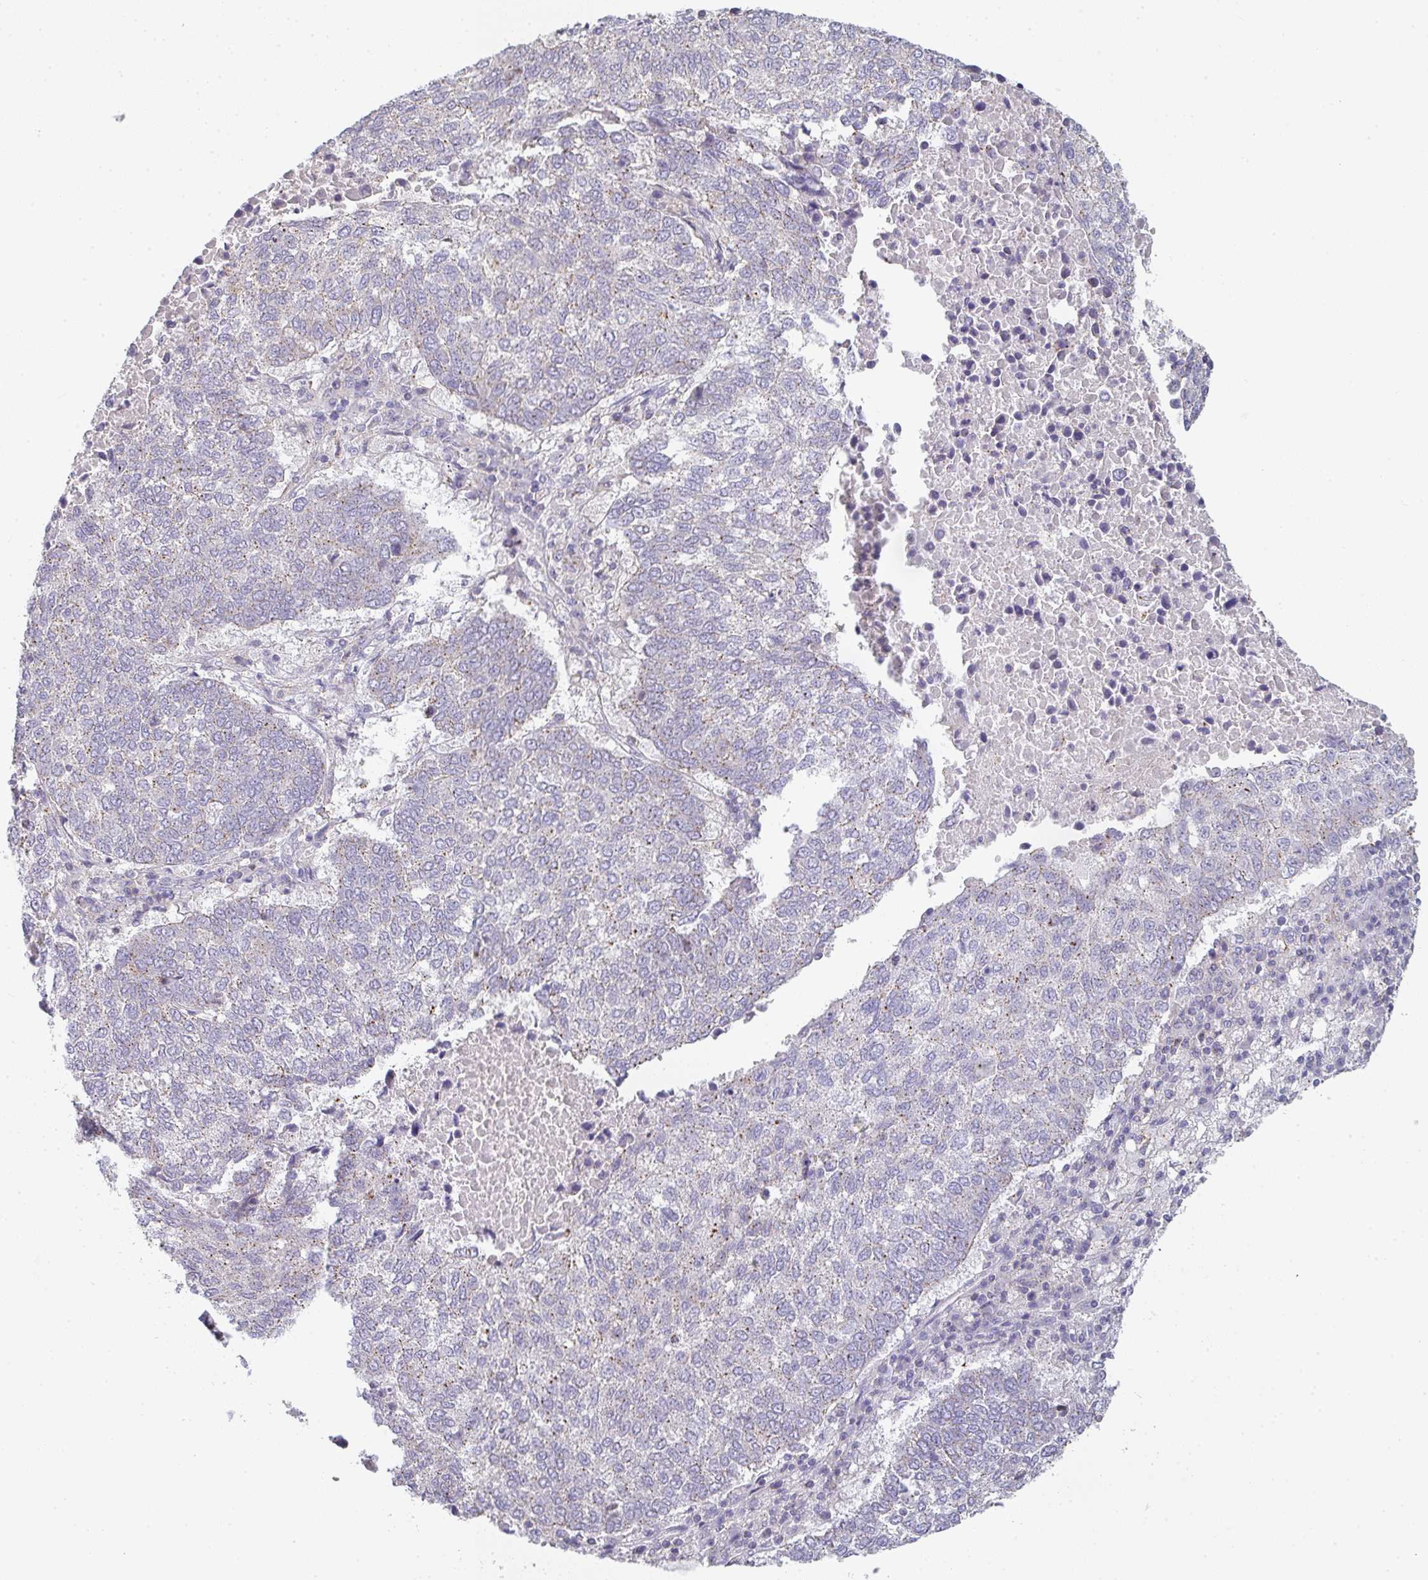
{"staining": {"intensity": "weak", "quantity": "<25%", "location": "cytoplasmic/membranous"}, "tissue": "lung cancer", "cell_type": "Tumor cells", "image_type": "cancer", "snomed": [{"axis": "morphology", "description": "Squamous cell carcinoma, NOS"}, {"axis": "topography", "description": "Lung"}], "caption": "Tumor cells show no significant positivity in lung cancer (squamous cell carcinoma).", "gene": "CHMP5", "patient": {"sex": "male", "age": 73}}